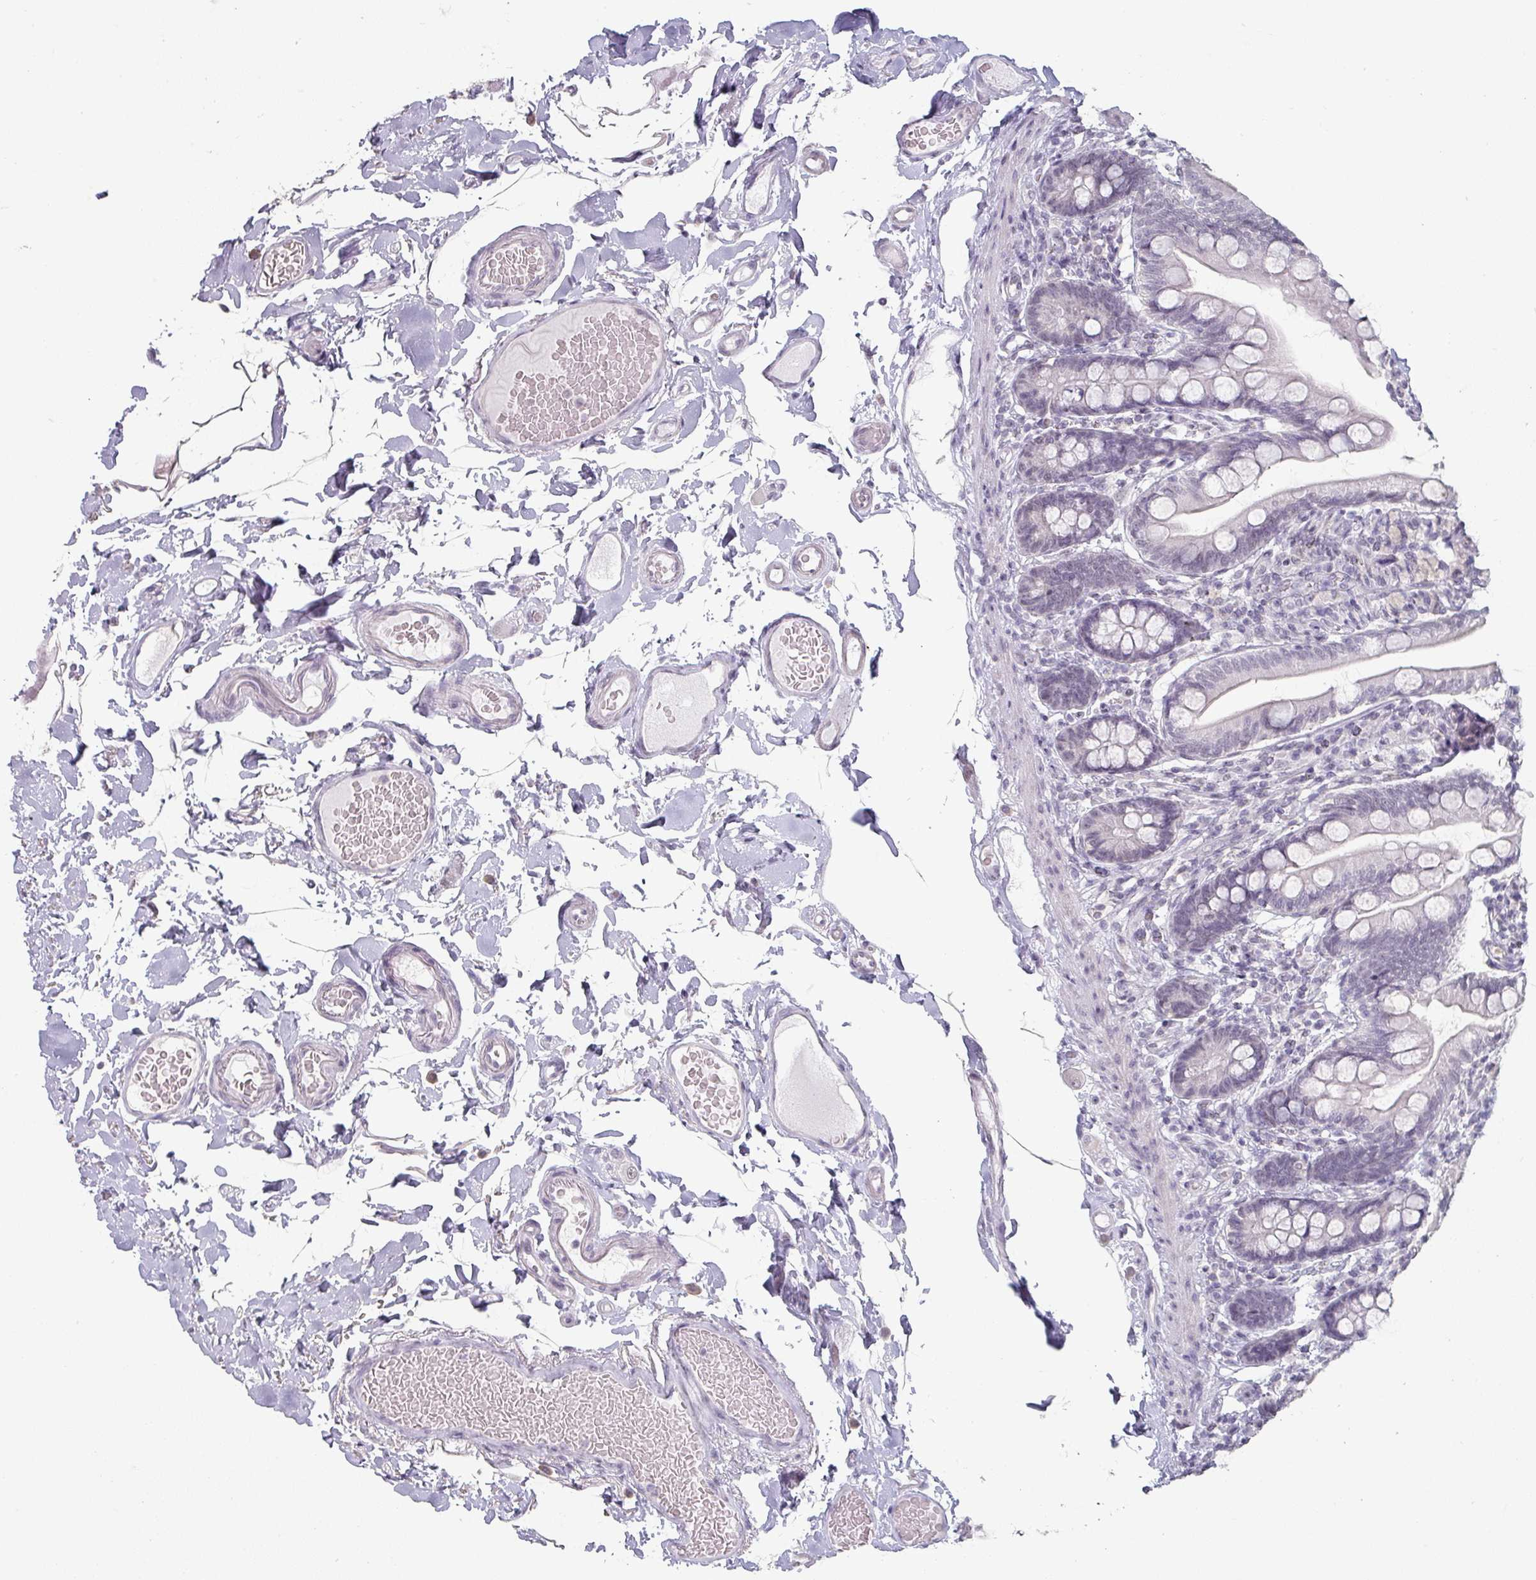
{"staining": {"intensity": "negative", "quantity": "none", "location": "none"}, "tissue": "small intestine", "cell_type": "Glandular cells", "image_type": "normal", "snomed": [{"axis": "morphology", "description": "Normal tissue, NOS"}, {"axis": "topography", "description": "Small intestine"}], "caption": "The immunohistochemistry (IHC) photomicrograph has no significant staining in glandular cells of small intestine. Nuclei are stained in blue.", "gene": "SPRR1A", "patient": {"sex": "female", "age": 64}}